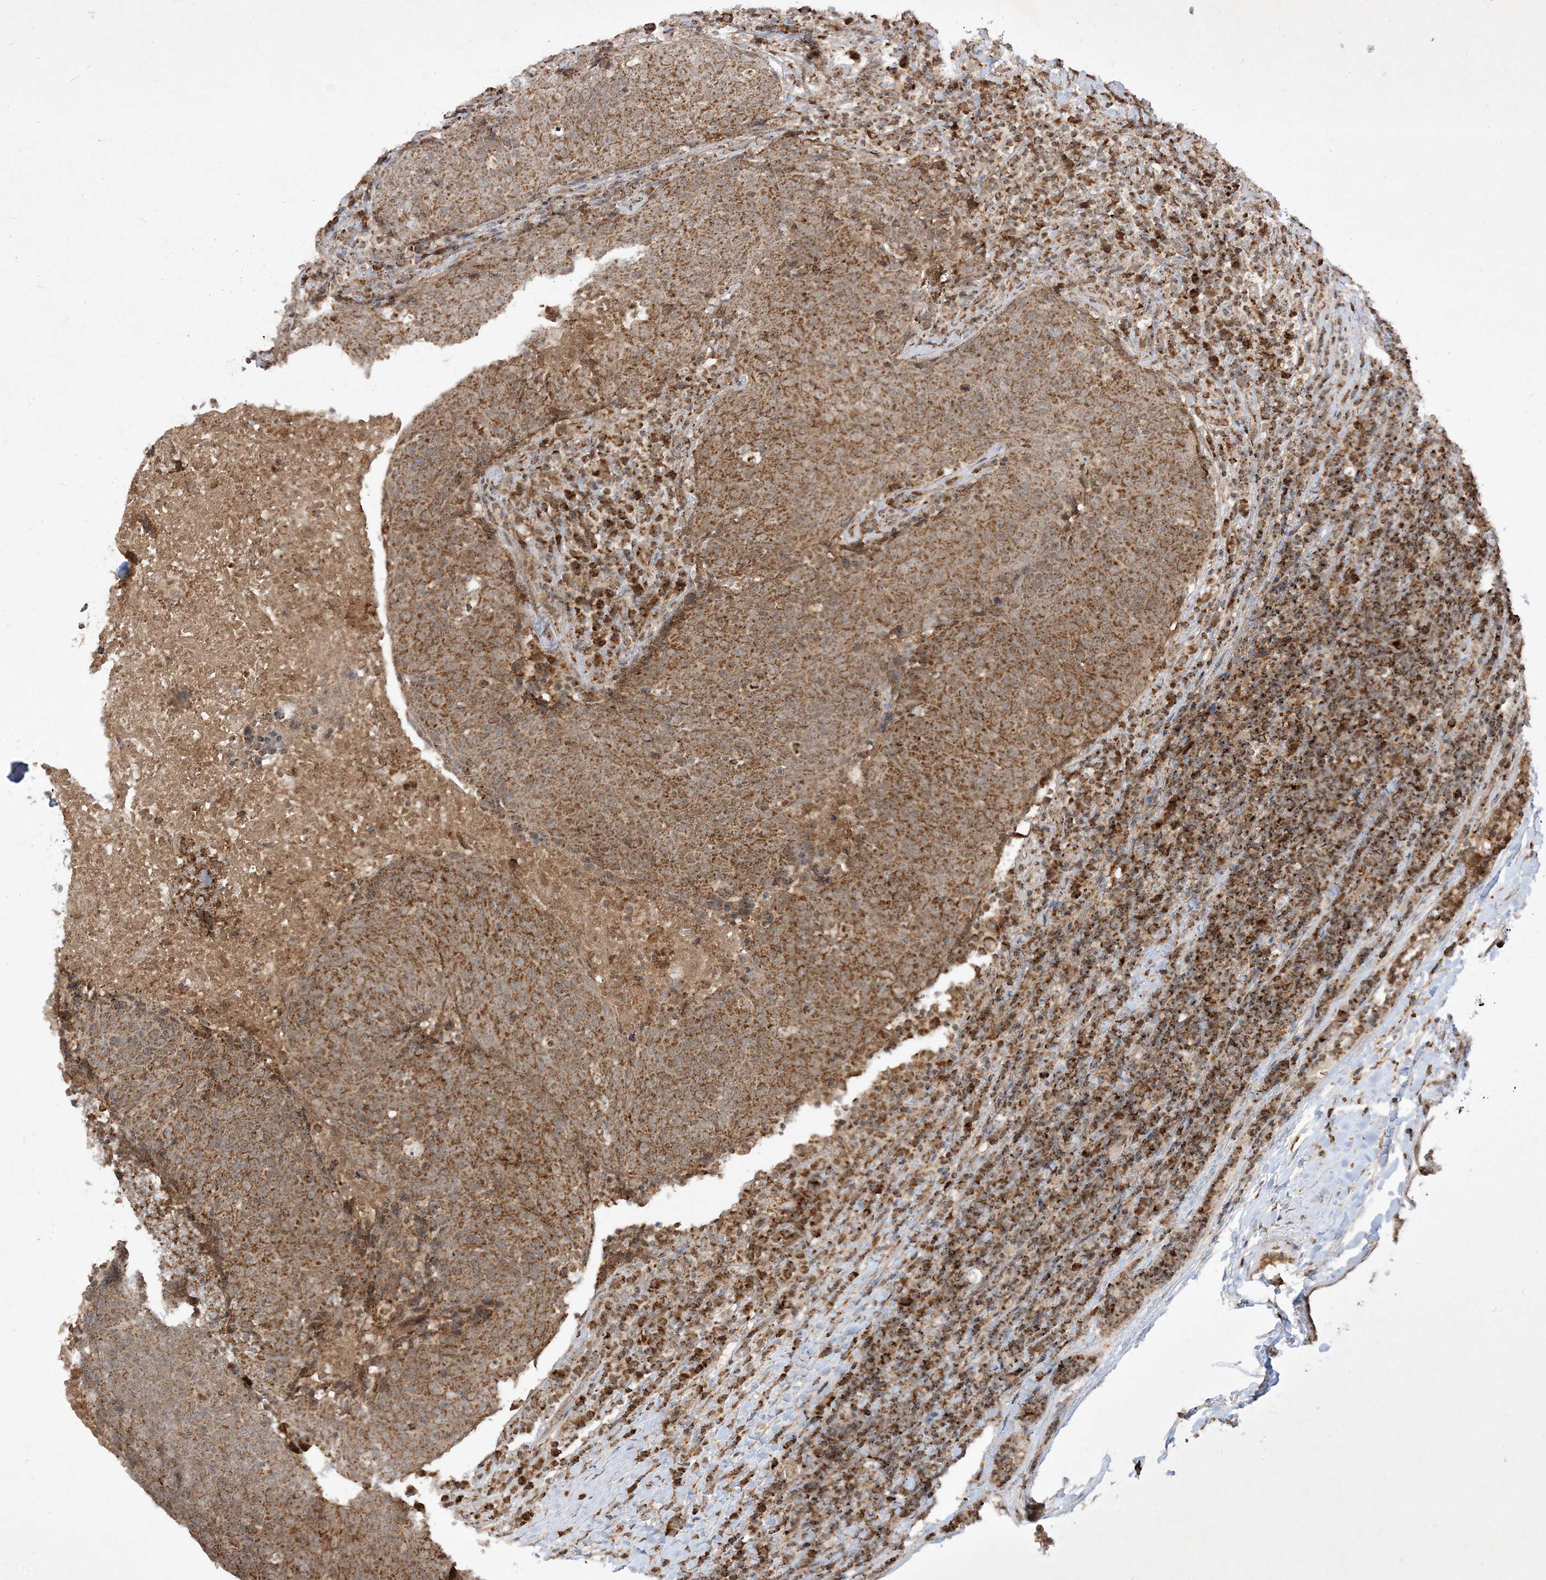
{"staining": {"intensity": "strong", "quantity": ">75%", "location": "cytoplasmic/membranous"}, "tissue": "head and neck cancer", "cell_type": "Tumor cells", "image_type": "cancer", "snomed": [{"axis": "morphology", "description": "Squamous cell carcinoma, NOS"}, {"axis": "morphology", "description": "Squamous cell carcinoma, metastatic, NOS"}, {"axis": "topography", "description": "Lymph node"}, {"axis": "topography", "description": "Head-Neck"}], "caption": "A histopathology image of human head and neck cancer (squamous cell carcinoma) stained for a protein reveals strong cytoplasmic/membranous brown staining in tumor cells. The staining is performed using DAB brown chromogen to label protein expression. The nuclei are counter-stained blue using hematoxylin.", "gene": "NDUFAF3", "patient": {"sex": "male", "age": 62}}